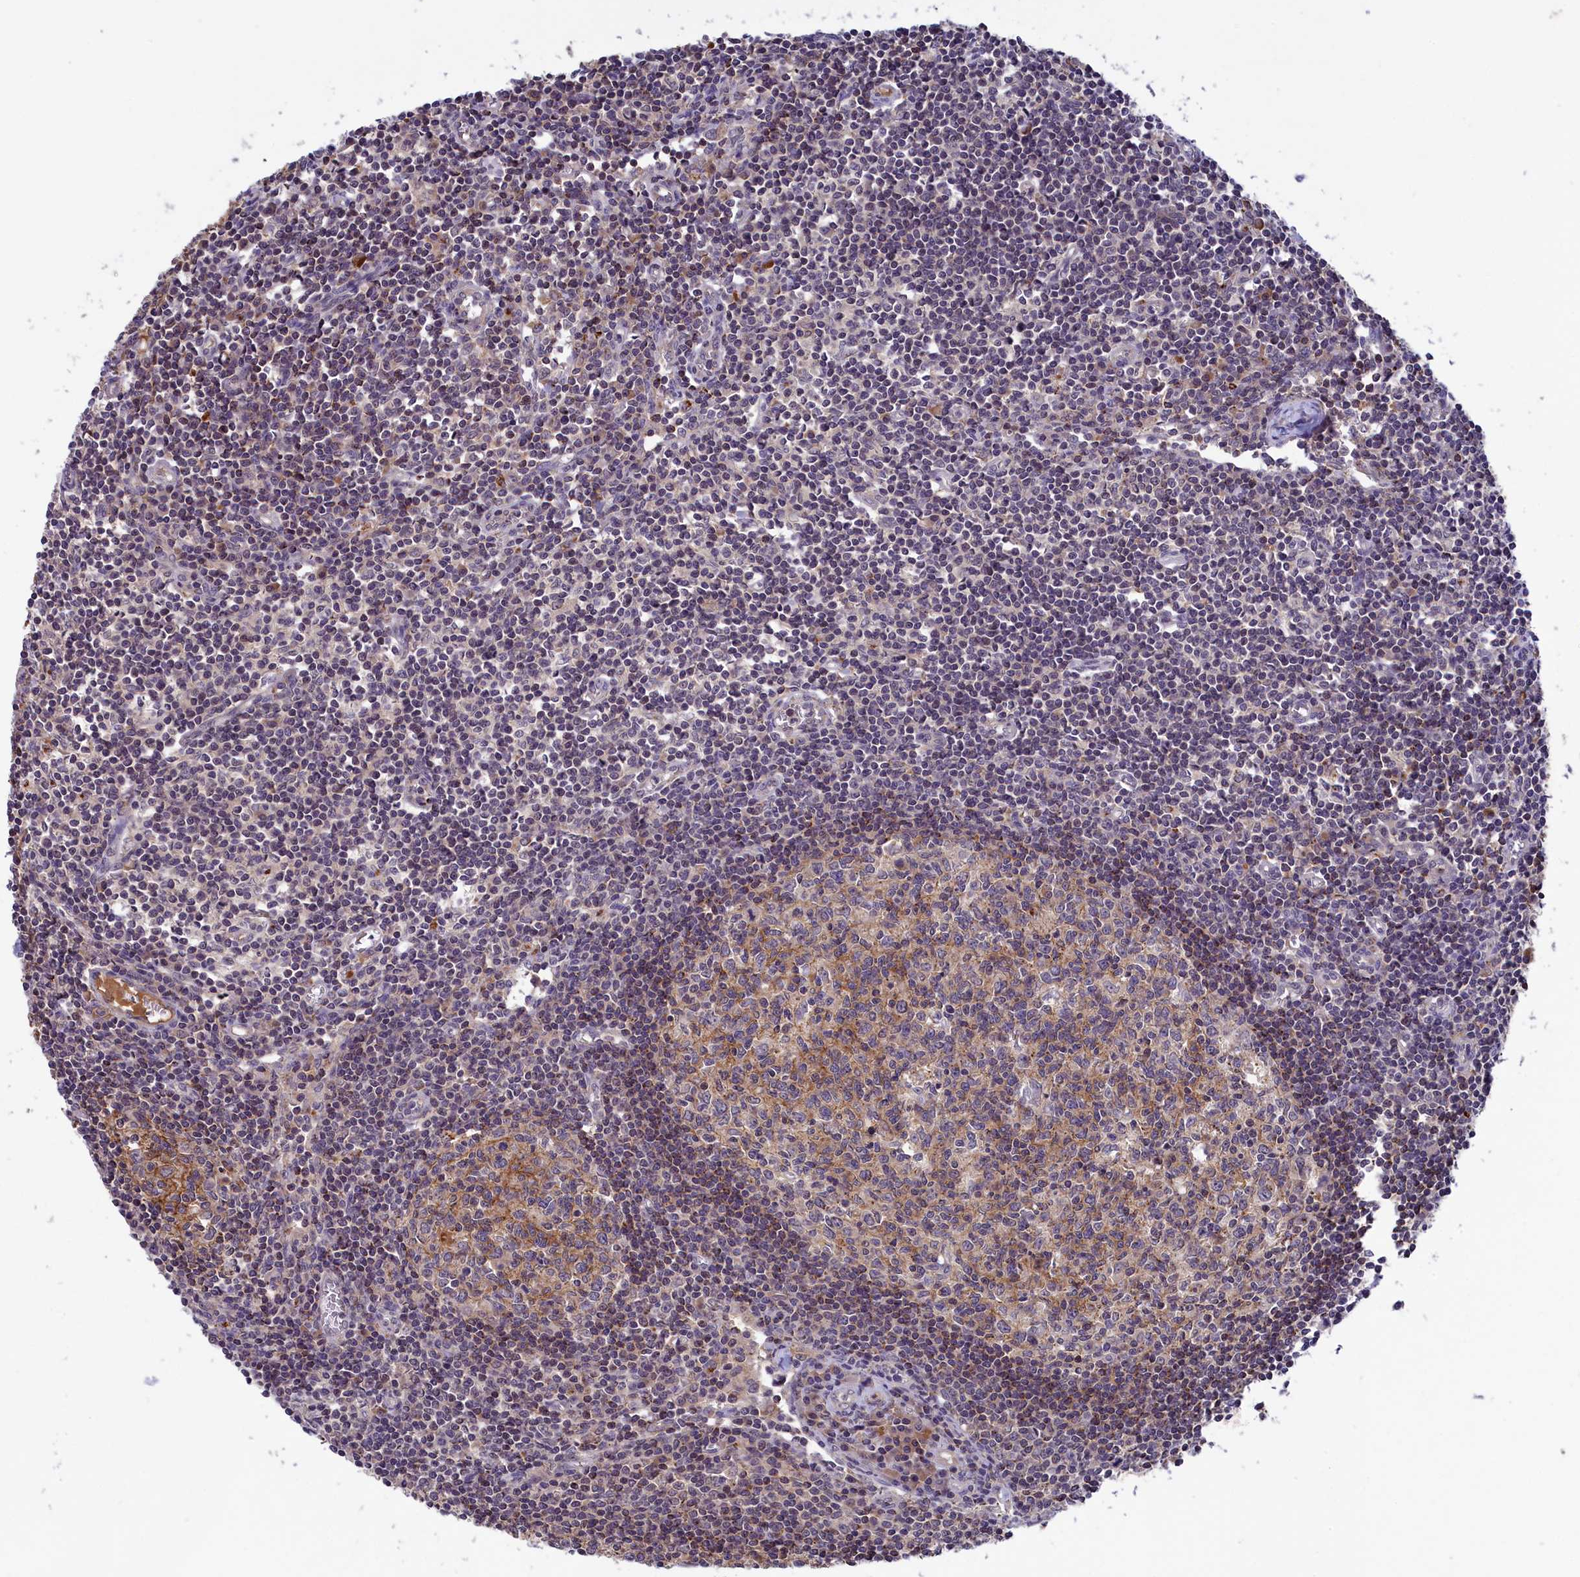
{"staining": {"intensity": "weak", "quantity": "<25%", "location": "cytoplasmic/membranous"}, "tissue": "lymph node", "cell_type": "Germinal center cells", "image_type": "normal", "snomed": [{"axis": "morphology", "description": "Normal tissue, NOS"}, {"axis": "topography", "description": "Lymph node"}], "caption": "This image is of unremarkable lymph node stained with immunohistochemistry (IHC) to label a protein in brown with the nuclei are counter-stained blue. There is no expression in germinal center cells. Brightfield microscopy of immunohistochemistry stained with DAB (3,3'-diaminobenzidine) (brown) and hematoxylin (blue), captured at high magnification.", "gene": "STYX", "patient": {"sex": "female", "age": 55}}